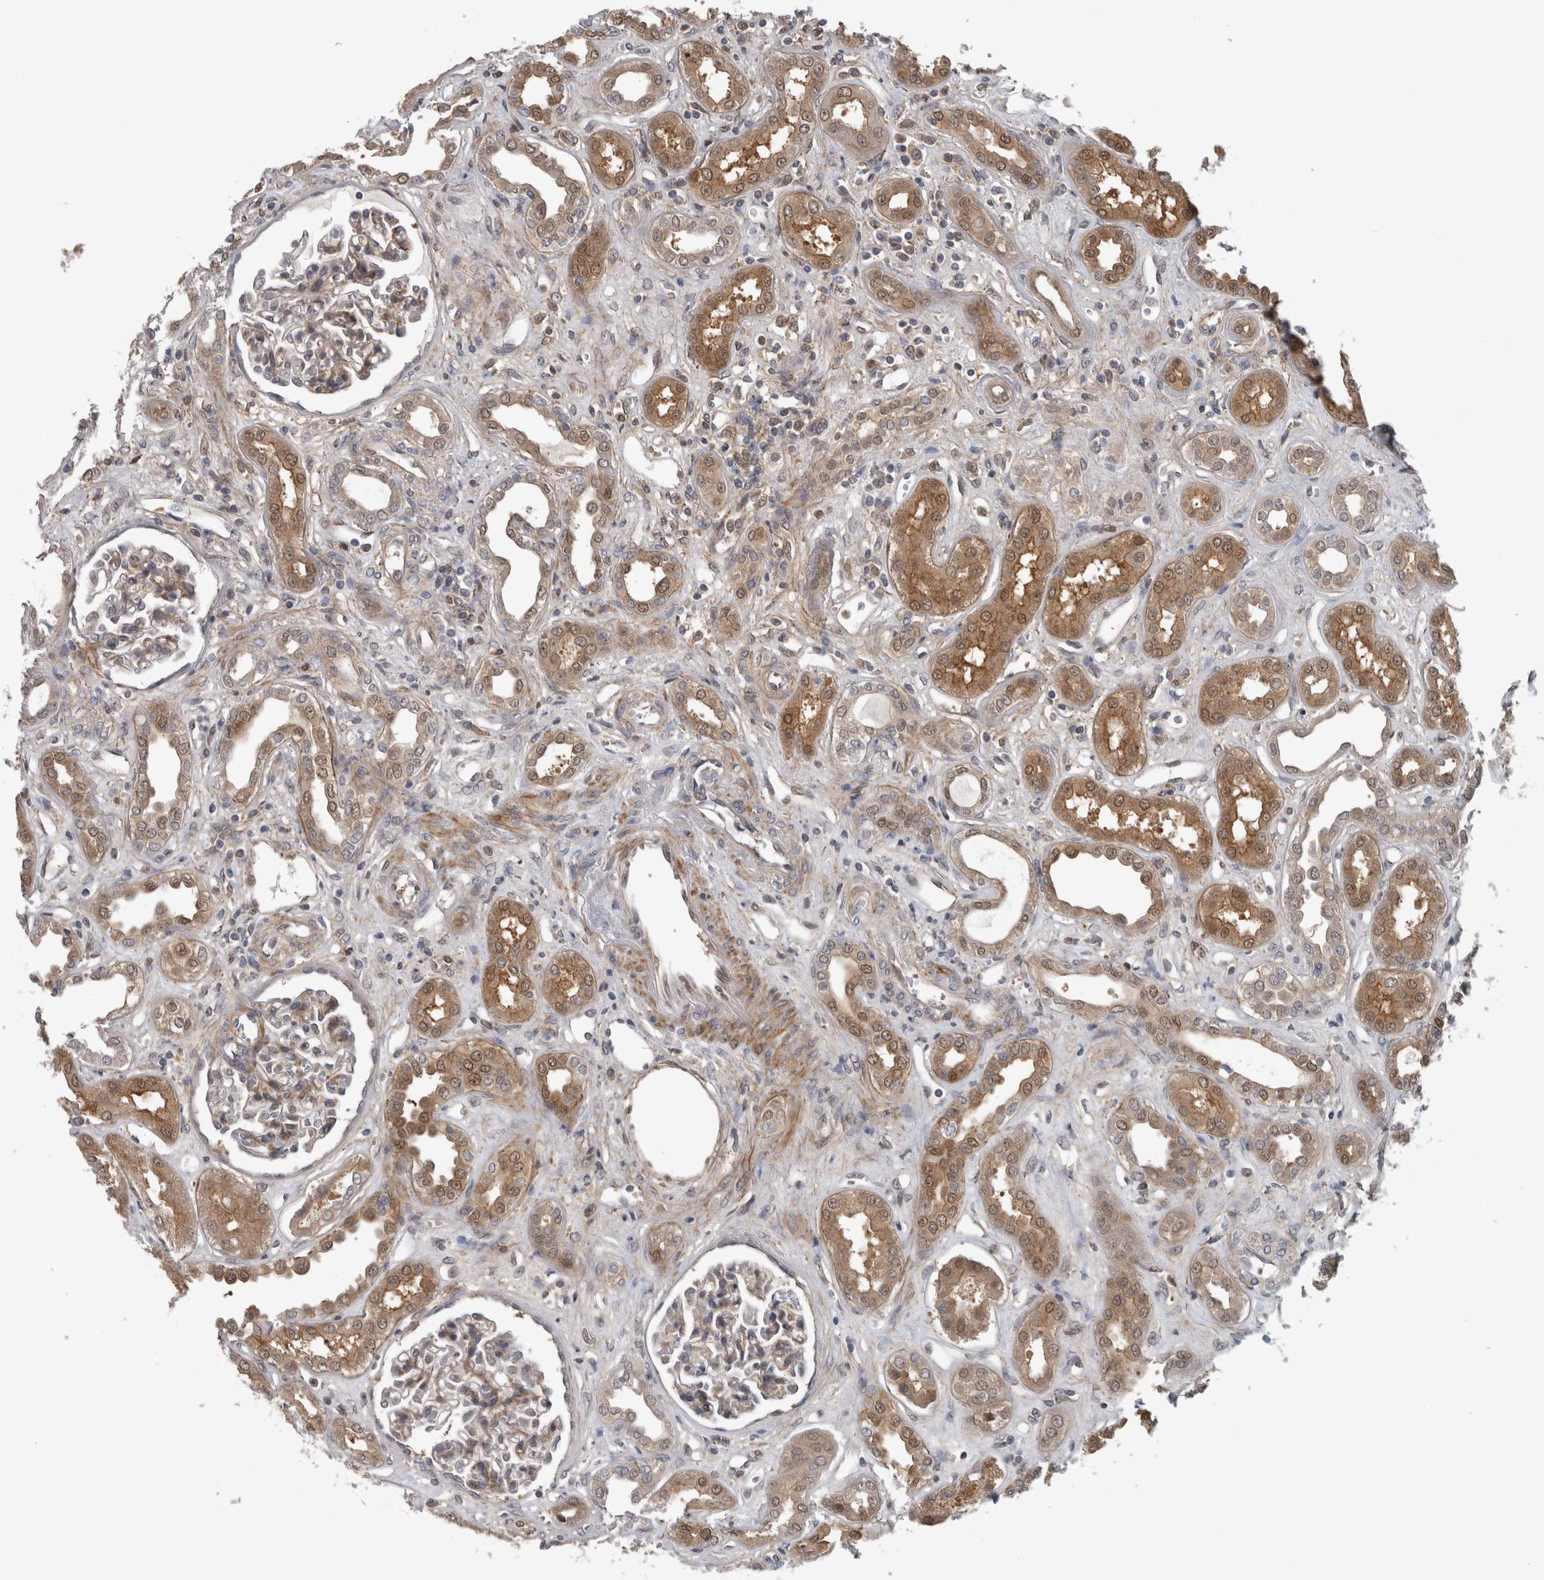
{"staining": {"intensity": "weak", "quantity": "<25%", "location": "cytoplasmic/membranous"}, "tissue": "kidney", "cell_type": "Cells in glomeruli", "image_type": "normal", "snomed": [{"axis": "morphology", "description": "Normal tissue, NOS"}, {"axis": "topography", "description": "Kidney"}], "caption": "Immunohistochemistry (IHC) photomicrograph of normal kidney: kidney stained with DAB (3,3'-diaminobenzidine) shows no significant protein positivity in cells in glomeruli.", "gene": "NAPRT", "patient": {"sex": "male", "age": 59}}